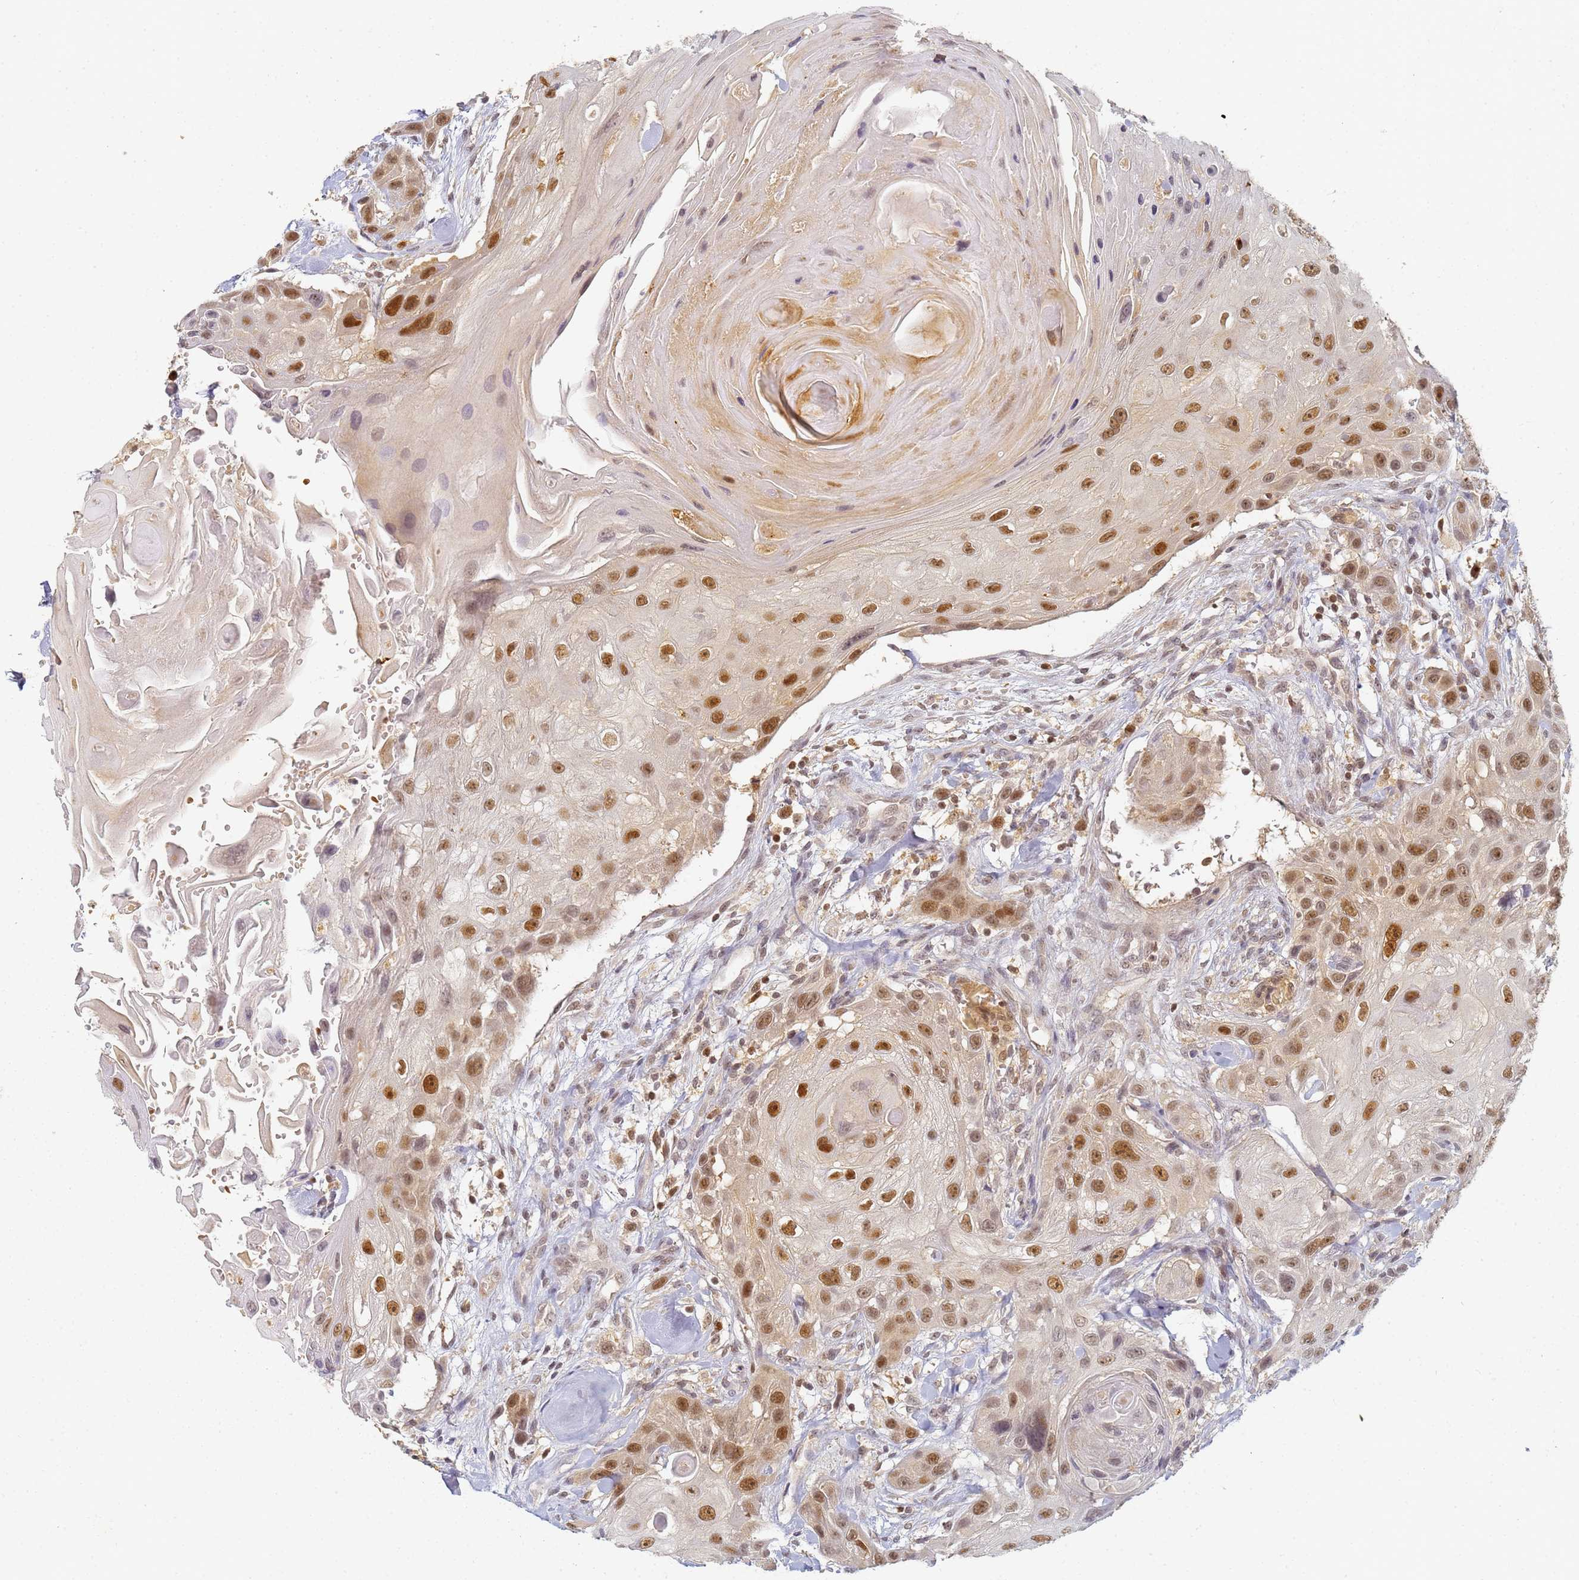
{"staining": {"intensity": "moderate", "quantity": ">75%", "location": "nuclear"}, "tissue": "head and neck cancer", "cell_type": "Tumor cells", "image_type": "cancer", "snomed": [{"axis": "morphology", "description": "Squamous cell carcinoma, NOS"}, {"axis": "topography", "description": "Head-Neck"}], "caption": "A high-resolution histopathology image shows immunohistochemistry staining of squamous cell carcinoma (head and neck), which reveals moderate nuclear staining in about >75% of tumor cells. (DAB (3,3'-diaminobenzidine) IHC with brightfield microscopy, high magnification).", "gene": "HMCES", "patient": {"sex": "male", "age": 81}}